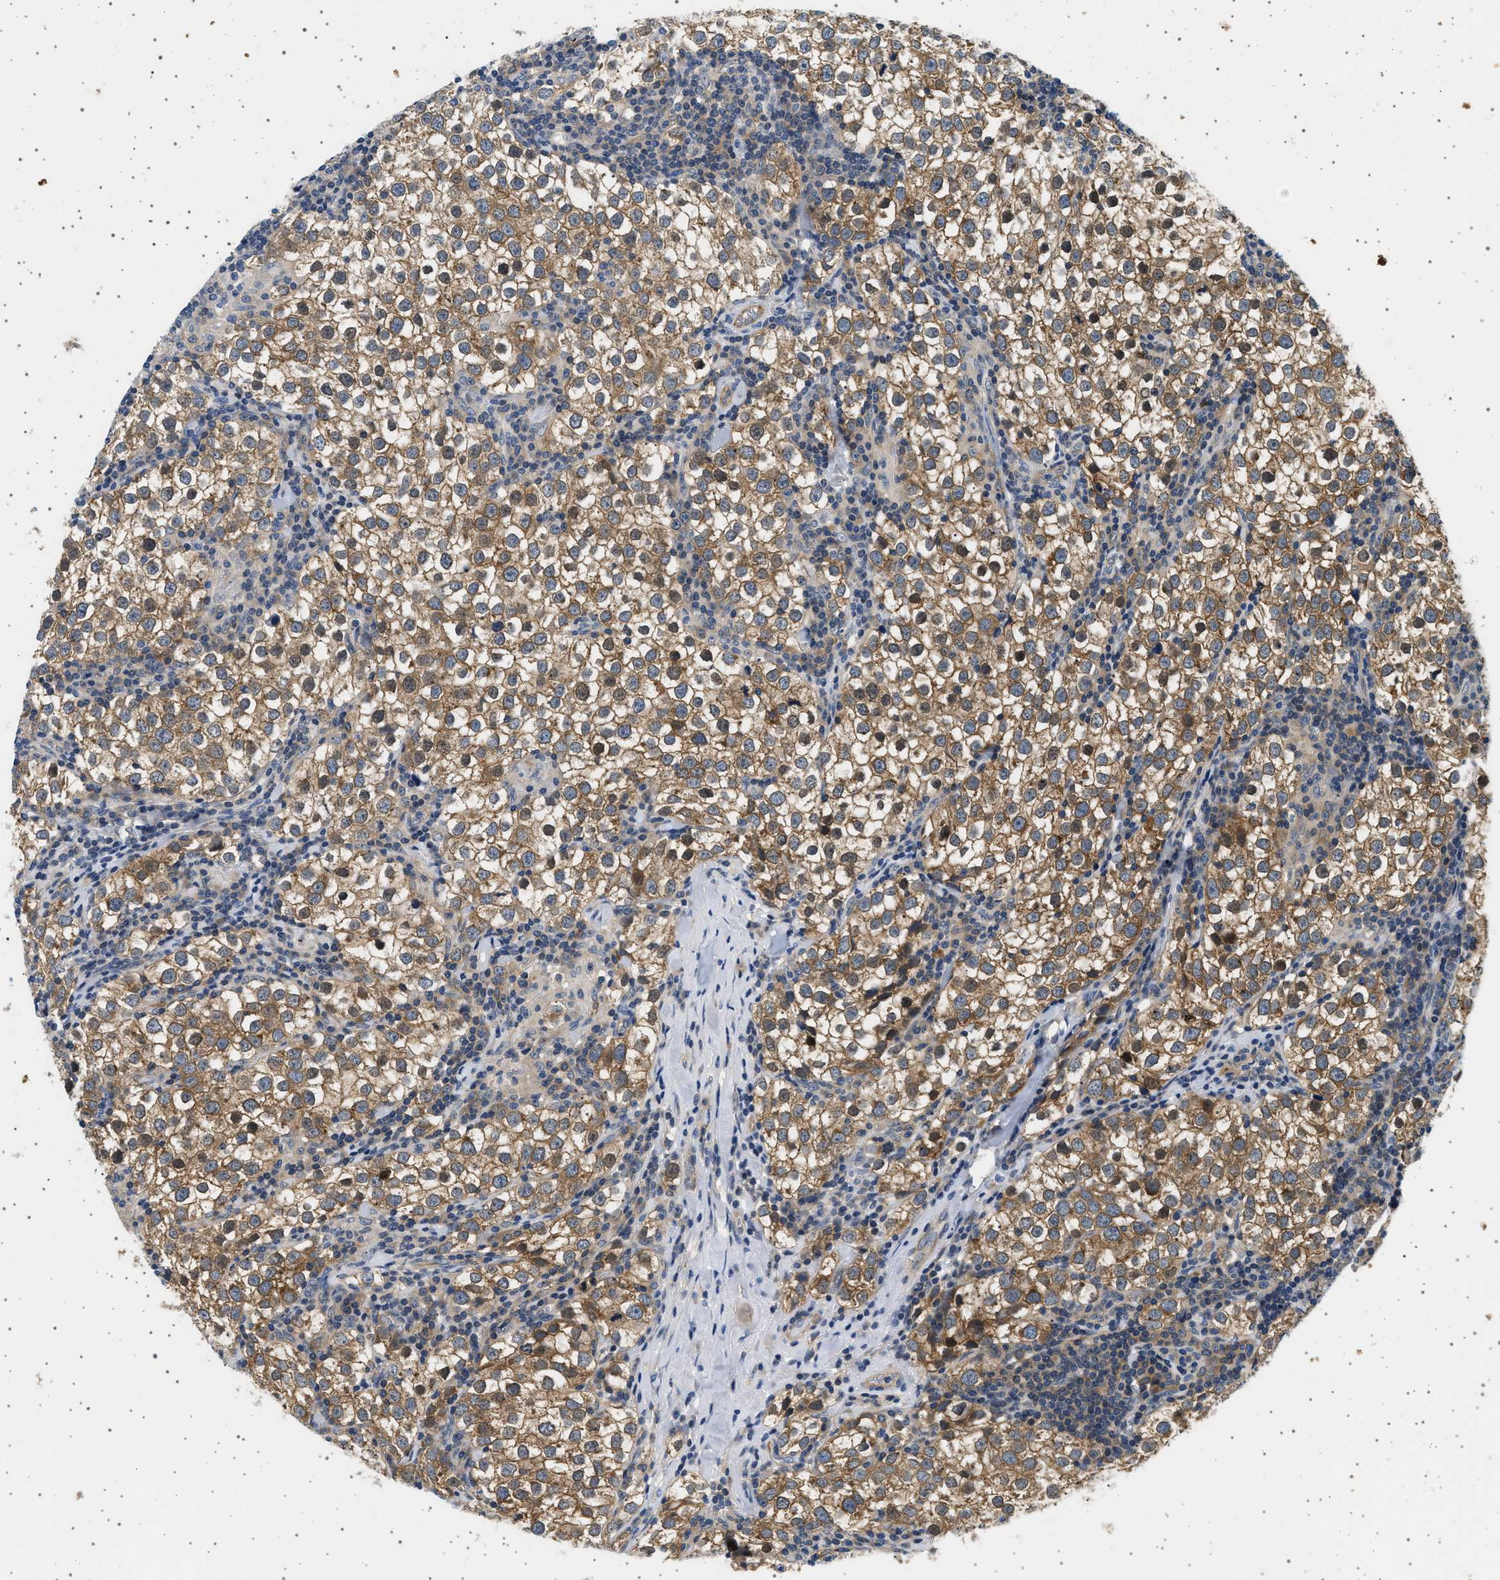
{"staining": {"intensity": "moderate", "quantity": ">75%", "location": "cytoplasmic/membranous"}, "tissue": "testis cancer", "cell_type": "Tumor cells", "image_type": "cancer", "snomed": [{"axis": "morphology", "description": "Seminoma, NOS"}, {"axis": "morphology", "description": "Carcinoma, Embryonal, NOS"}, {"axis": "topography", "description": "Testis"}], "caption": "High-power microscopy captured an IHC photomicrograph of testis seminoma, revealing moderate cytoplasmic/membranous positivity in approximately >75% of tumor cells.", "gene": "PLPP6", "patient": {"sex": "male", "age": 36}}